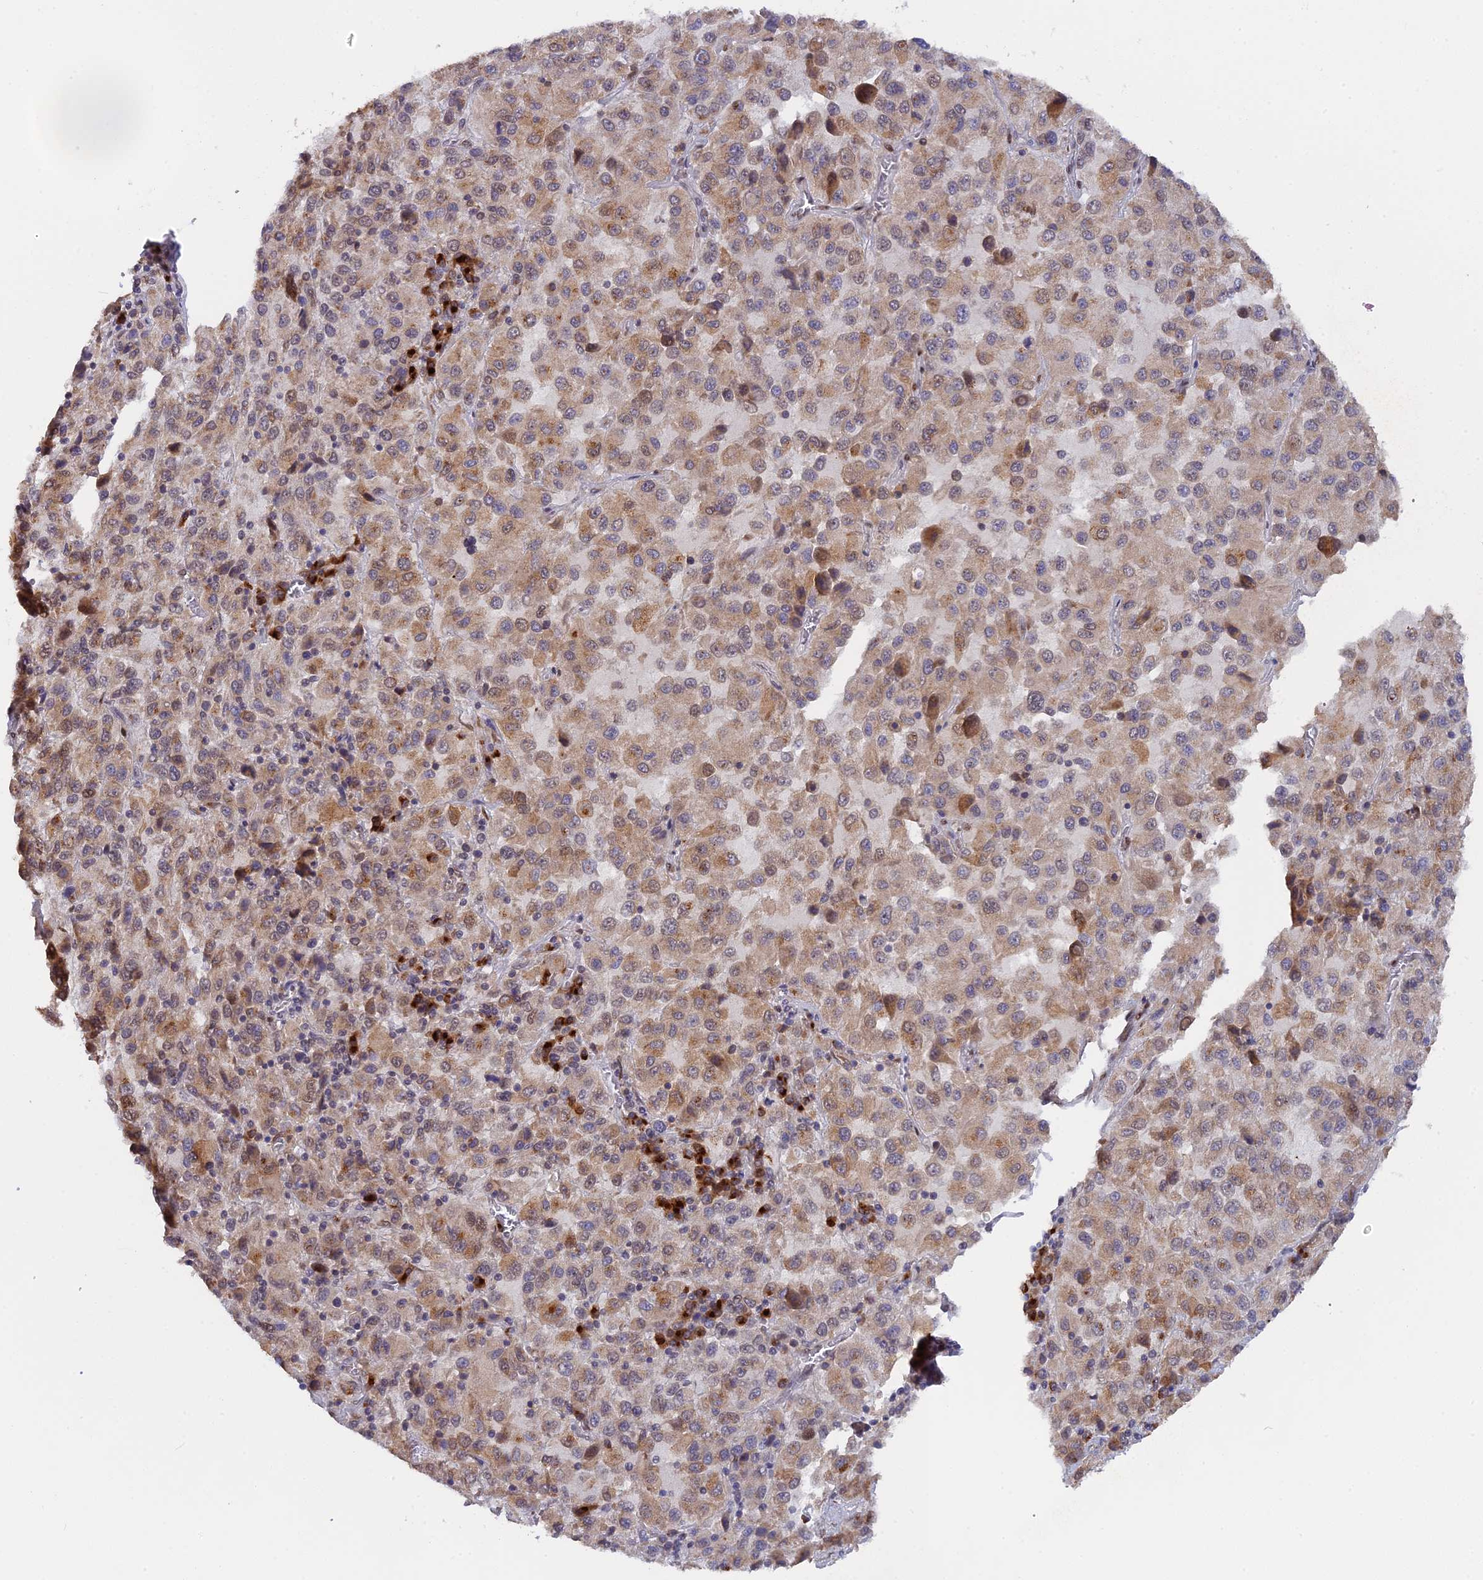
{"staining": {"intensity": "moderate", "quantity": ">75%", "location": "cytoplasmic/membranous"}, "tissue": "melanoma", "cell_type": "Tumor cells", "image_type": "cancer", "snomed": [{"axis": "morphology", "description": "Malignant melanoma, Metastatic site"}, {"axis": "topography", "description": "Lung"}], "caption": "A brown stain shows moderate cytoplasmic/membranous positivity of a protein in melanoma tumor cells. (DAB (3,3'-diaminobenzidine) IHC, brown staining for protein, blue staining for nuclei).", "gene": "SNX17", "patient": {"sex": "male", "age": 64}}